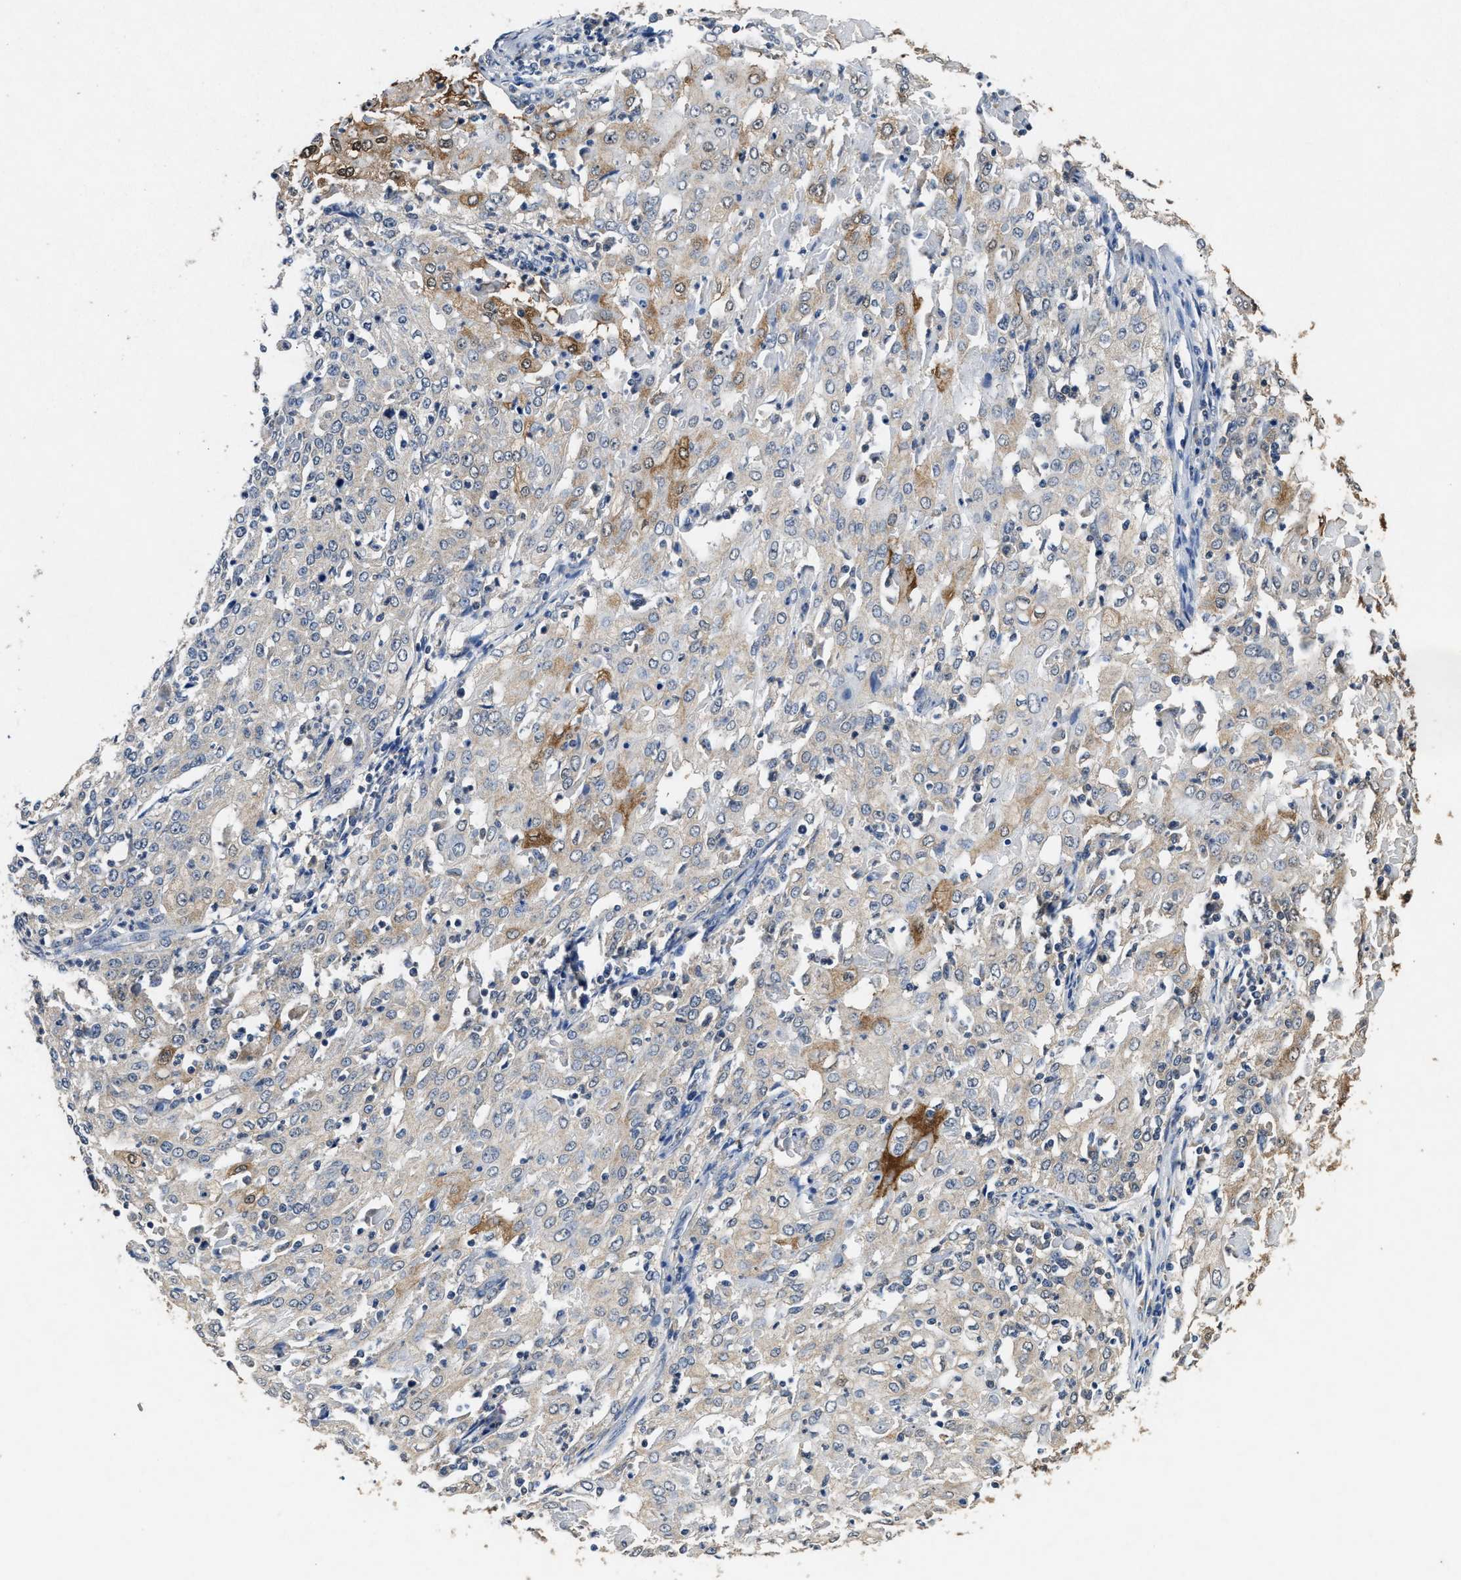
{"staining": {"intensity": "moderate", "quantity": "<25%", "location": "cytoplasmic/membranous"}, "tissue": "cervical cancer", "cell_type": "Tumor cells", "image_type": "cancer", "snomed": [{"axis": "morphology", "description": "Squamous cell carcinoma, NOS"}, {"axis": "topography", "description": "Cervix"}], "caption": "High-magnification brightfield microscopy of squamous cell carcinoma (cervical) stained with DAB (3,3'-diaminobenzidine) (brown) and counterstained with hematoxylin (blue). tumor cells exhibit moderate cytoplasmic/membranous expression is seen in about<25% of cells.", "gene": "ACAT2", "patient": {"sex": "female", "age": 39}}